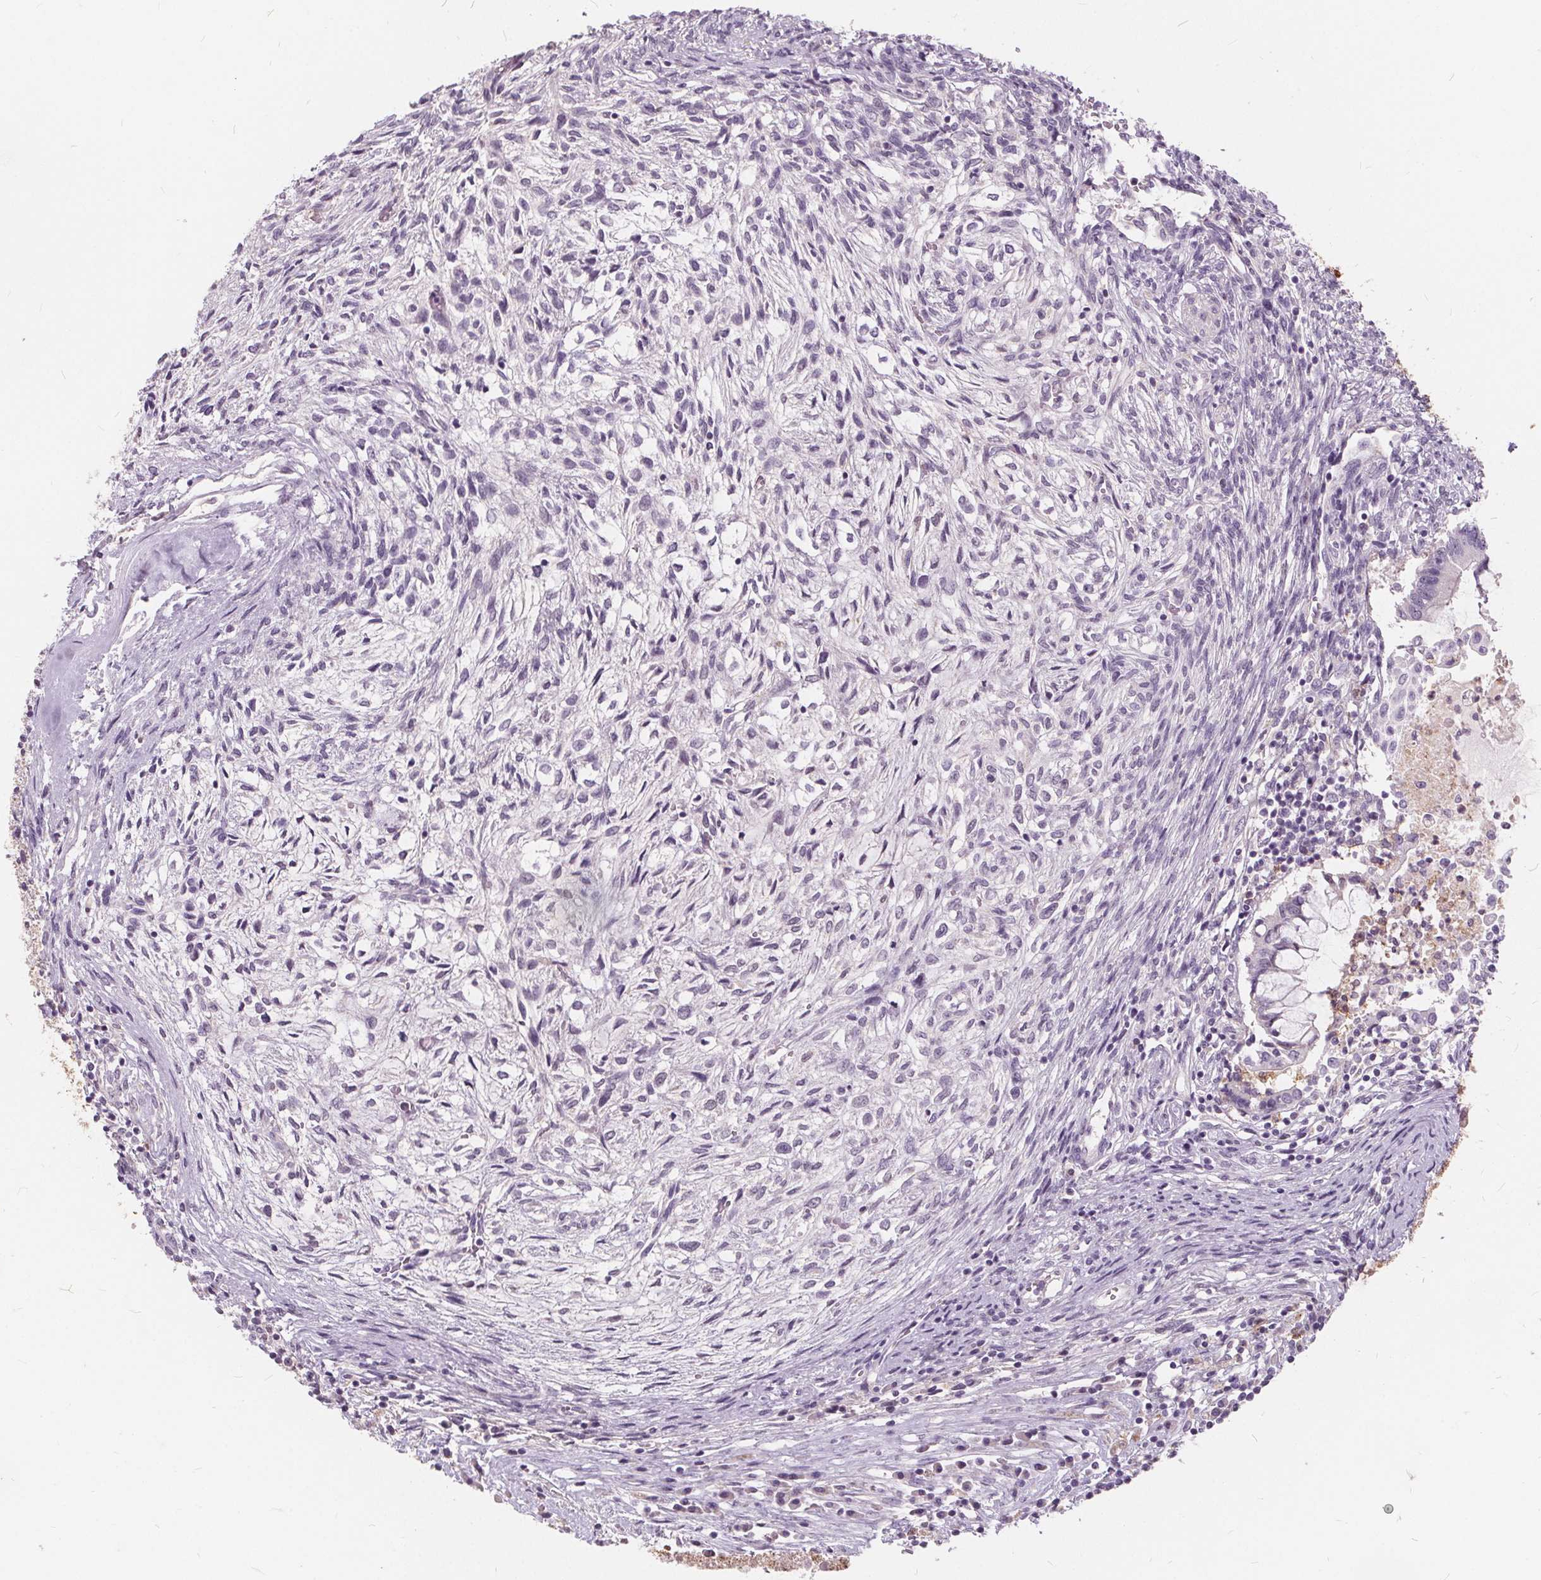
{"staining": {"intensity": "negative", "quantity": "none", "location": "none"}, "tissue": "testis cancer", "cell_type": "Tumor cells", "image_type": "cancer", "snomed": [{"axis": "morphology", "description": "Carcinoma, Embryonal, NOS"}, {"axis": "topography", "description": "Testis"}], "caption": "Protein analysis of testis cancer exhibits no significant expression in tumor cells. (Immunohistochemistry, brightfield microscopy, high magnification).", "gene": "HAAO", "patient": {"sex": "male", "age": 37}}